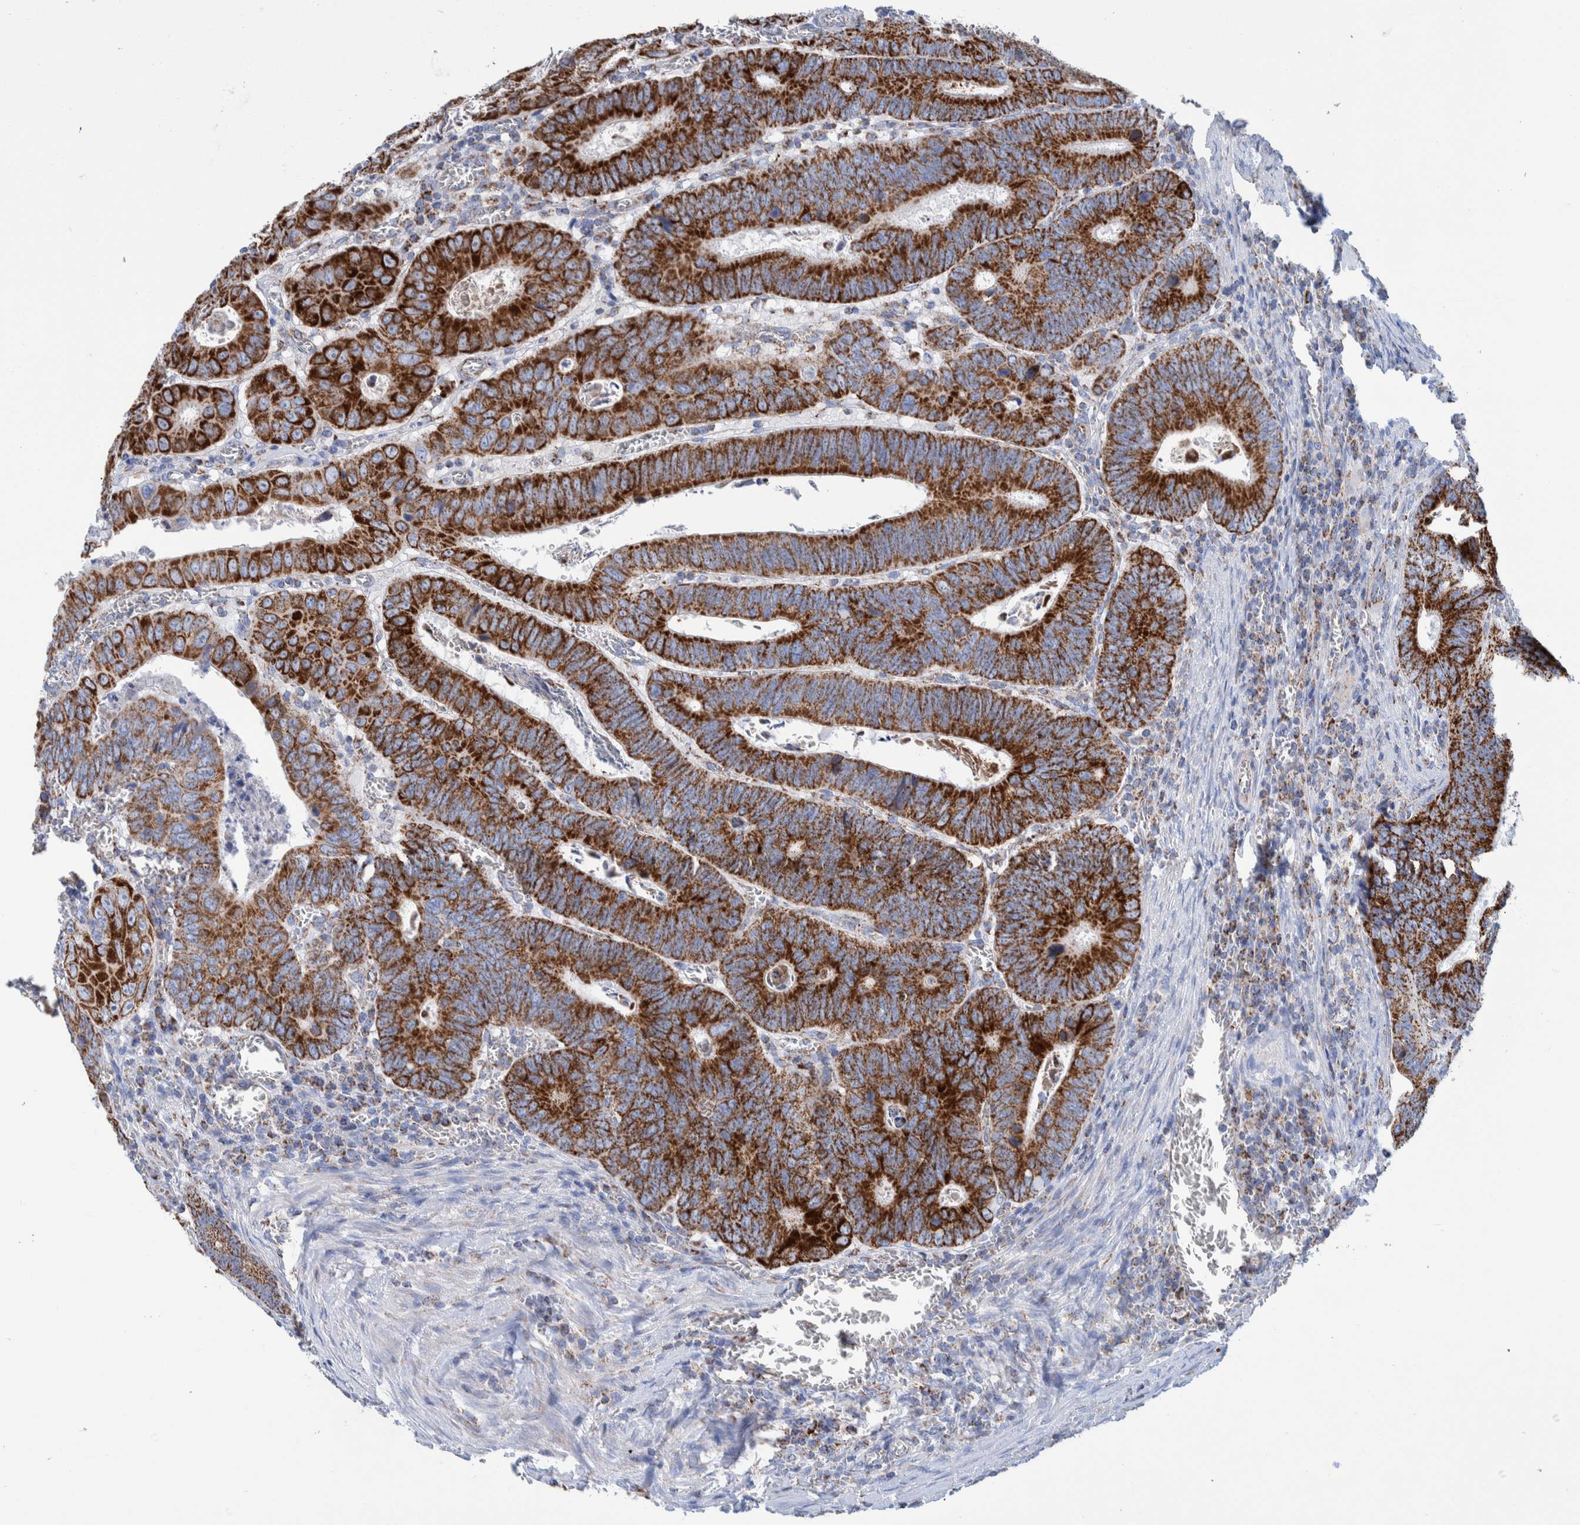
{"staining": {"intensity": "strong", "quantity": ">75%", "location": "cytoplasmic/membranous"}, "tissue": "colorectal cancer", "cell_type": "Tumor cells", "image_type": "cancer", "snomed": [{"axis": "morphology", "description": "Inflammation, NOS"}, {"axis": "morphology", "description": "Adenocarcinoma, NOS"}, {"axis": "topography", "description": "Colon"}], "caption": "Human colorectal cancer (adenocarcinoma) stained for a protein (brown) exhibits strong cytoplasmic/membranous positive staining in approximately >75% of tumor cells.", "gene": "DECR1", "patient": {"sex": "male", "age": 72}}